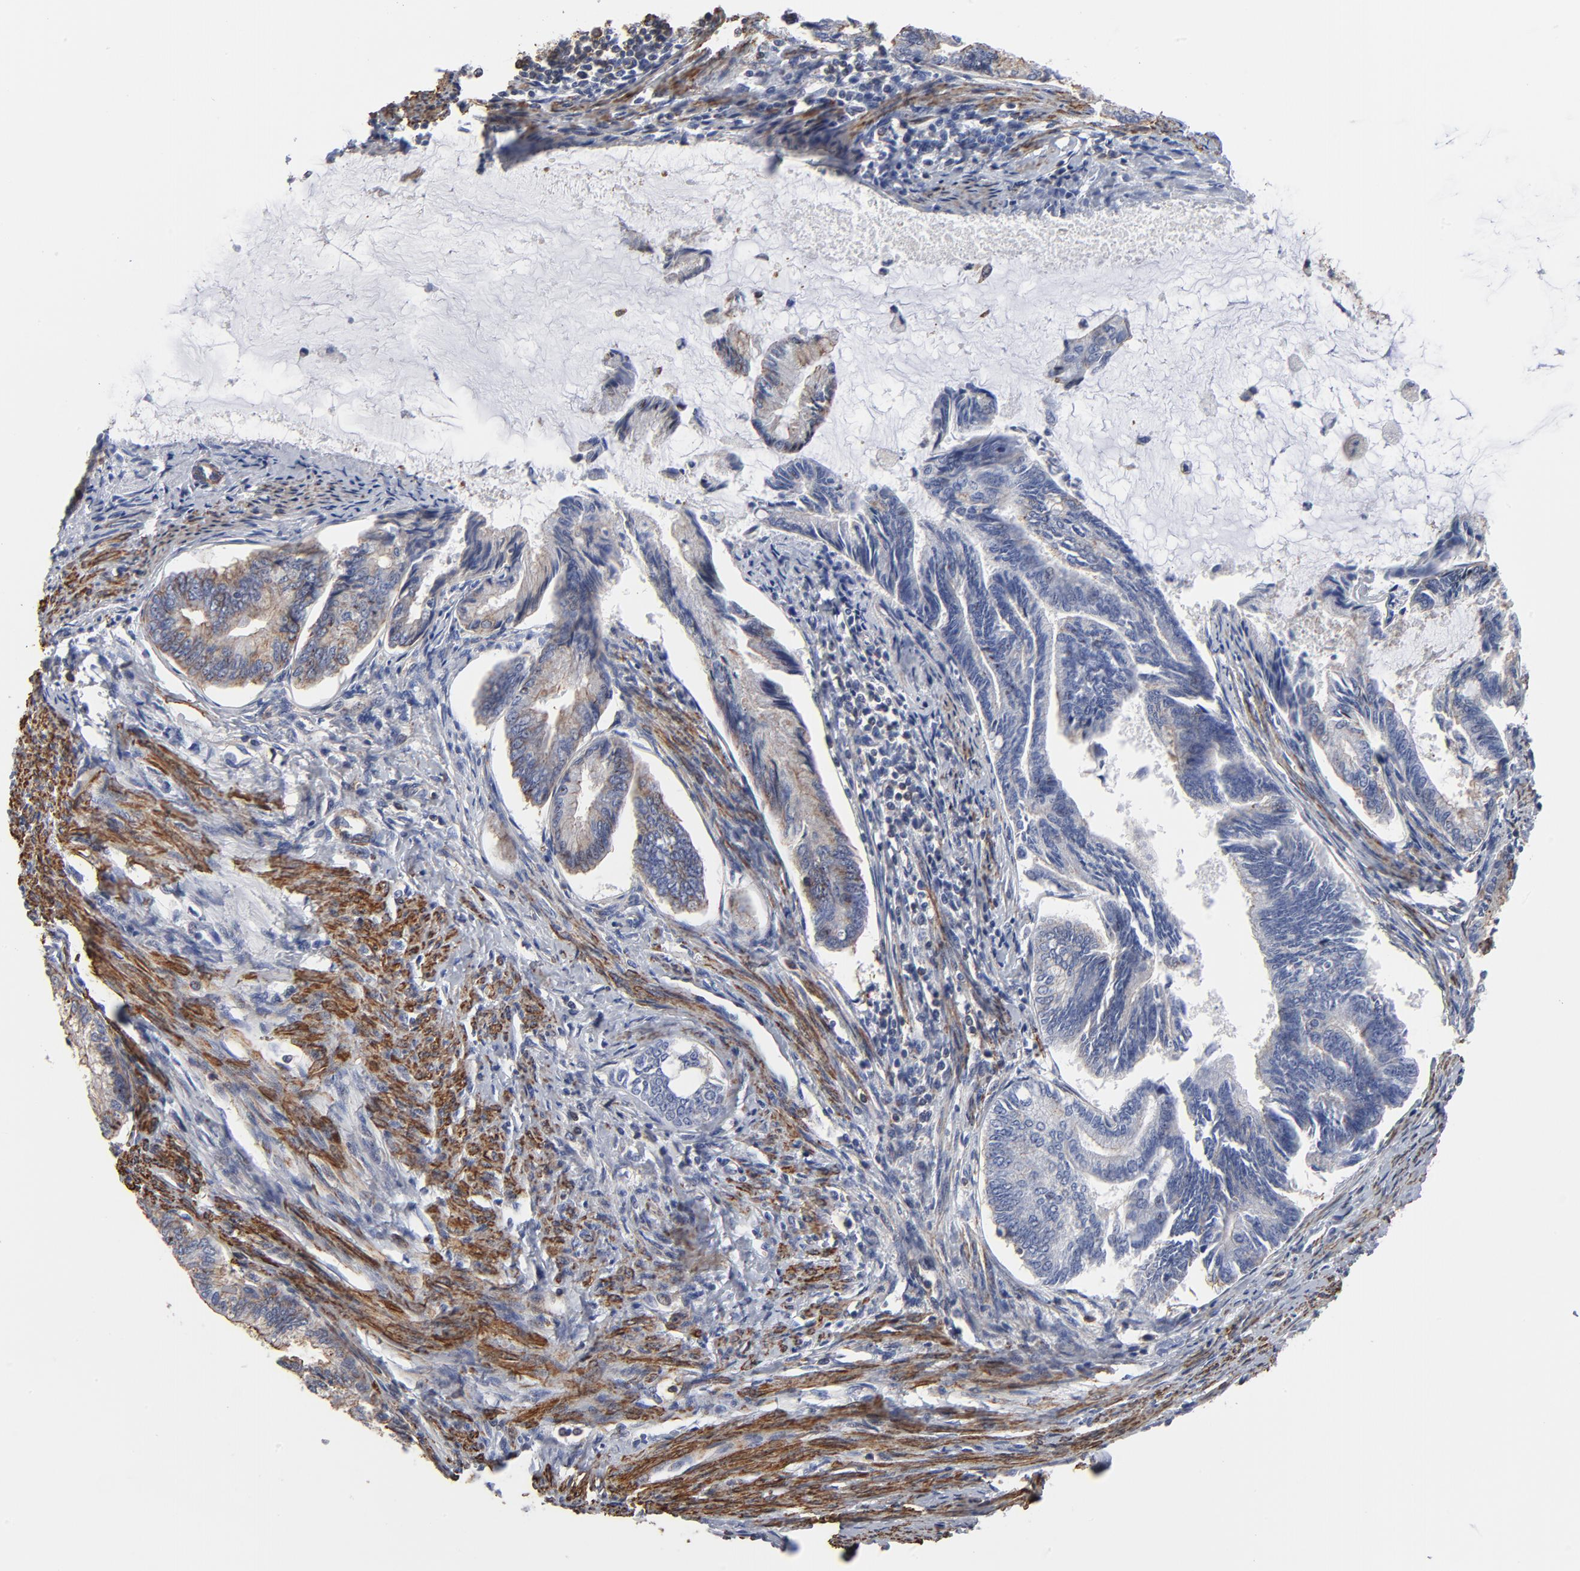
{"staining": {"intensity": "weak", "quantity": ">75%", "location": "cytoplasmic/membranous"}, "tissue": "endometrial cancer", "cell_type": "Tumor cells", "image_type": "cancer", "snomed": [{"axis": "morphology", "description": "Adenocarcinoma, NOS"}, {"axis": "topography", "description": "Endometrium"}], "caption": "The histopathology image displays staining of endometrial cancer, revealing weak cytoplasmic/membranous protein positivity (brown color) within tumor cells.", "gene": "ACTA2", "patient": {"sex": "female", "age": 86}}